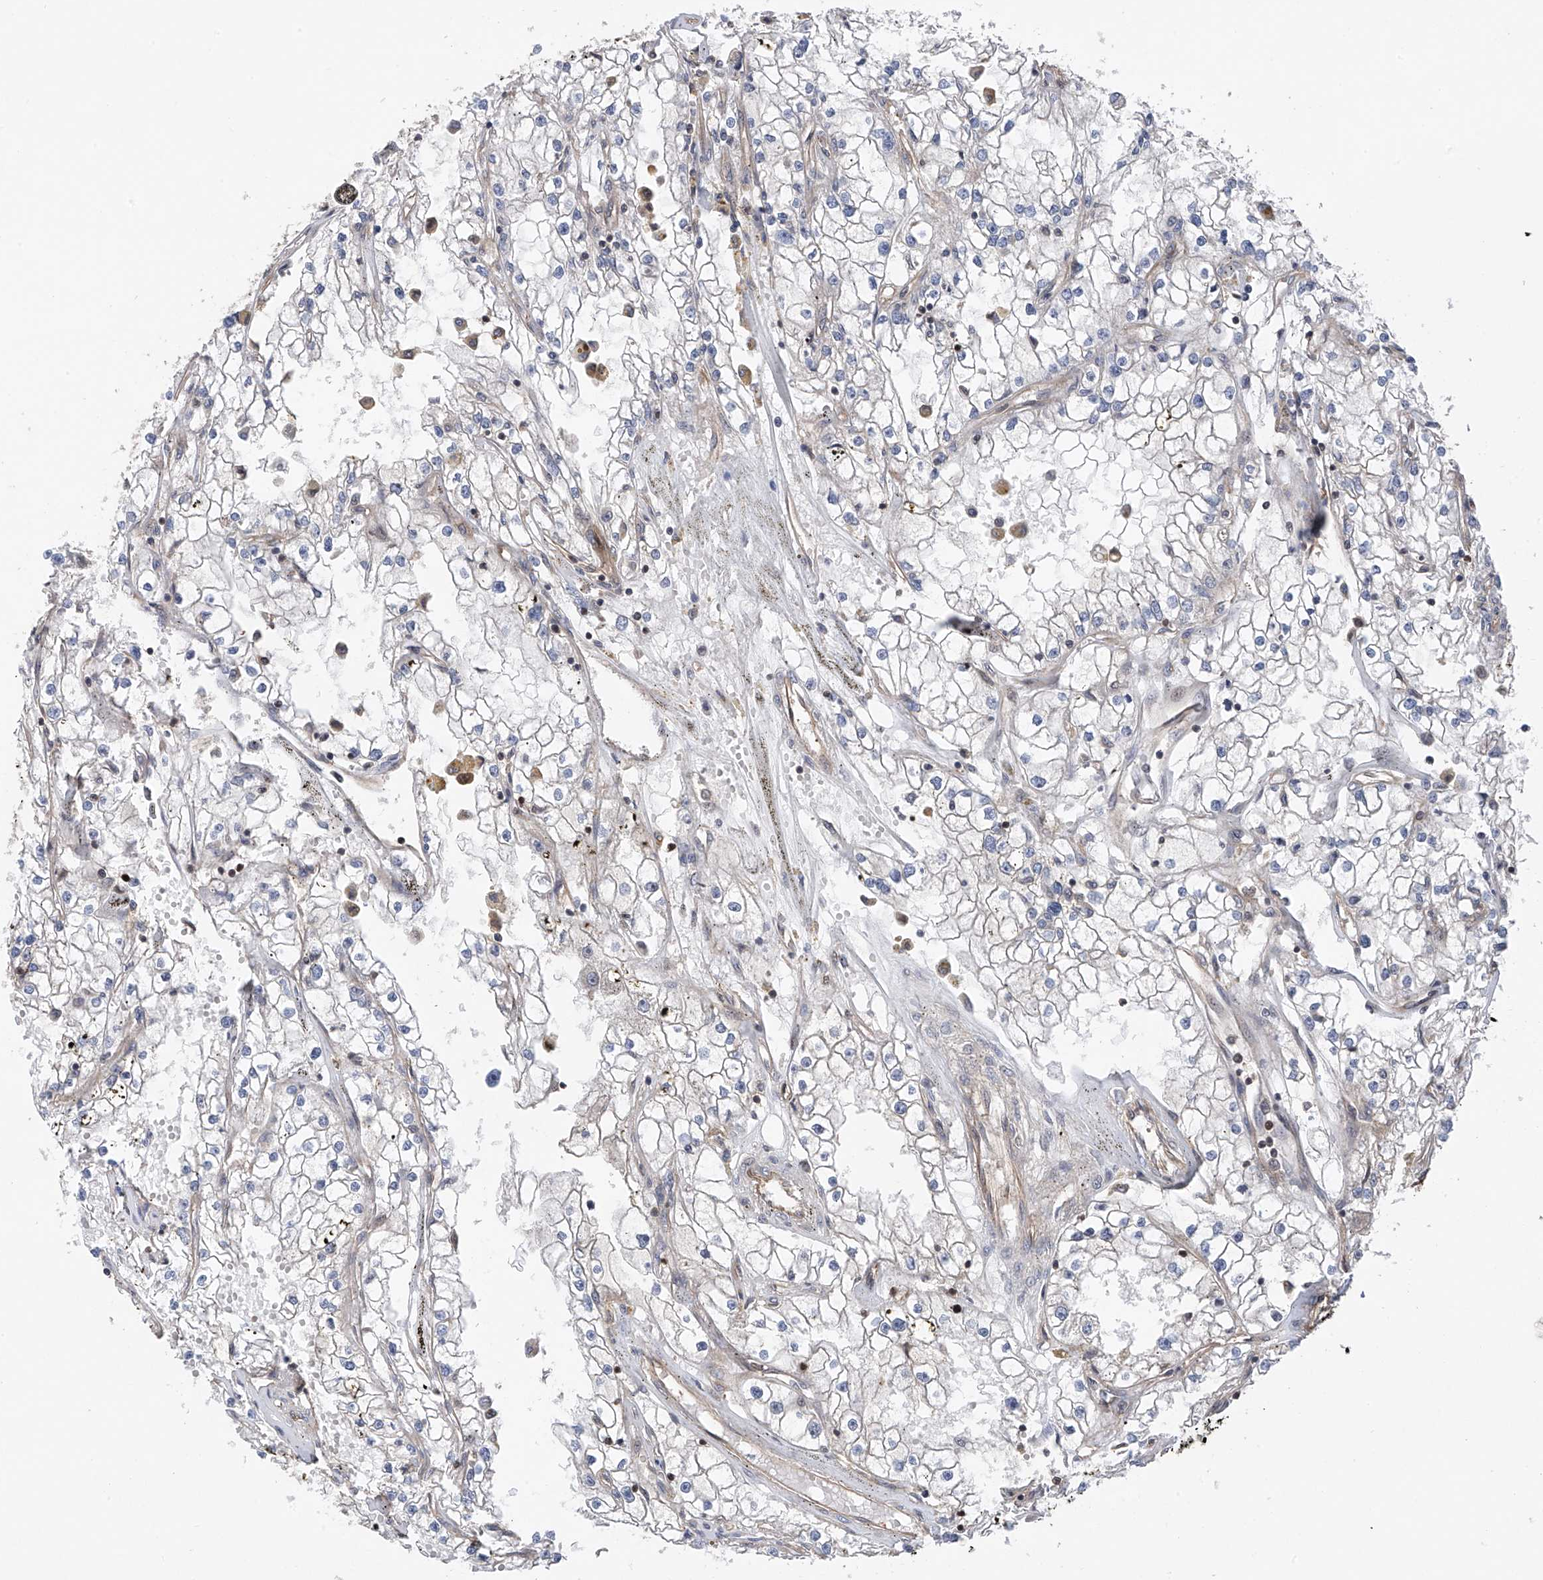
{"staining": {"intensity": "negative", "quantity": "none", "location": "none"}, "tissue": "renal cancer", "cell_type": "Tumor cells", "image_type": "cancer", "snomed": [{"axis": "morphology", "description": "Adenocarcinoma, NOS"}, {"axis": "topography", "description": "Kidney"}], "caption": "This photomicrograph is of adenocarcinoma (renal) stained with IHC to label a protein in brown with the nuclei are counter-stained blue. There is no expression in tumor cells.", "gene": "DNAJC9", "patient": {"sex": "male", "age": 56}}